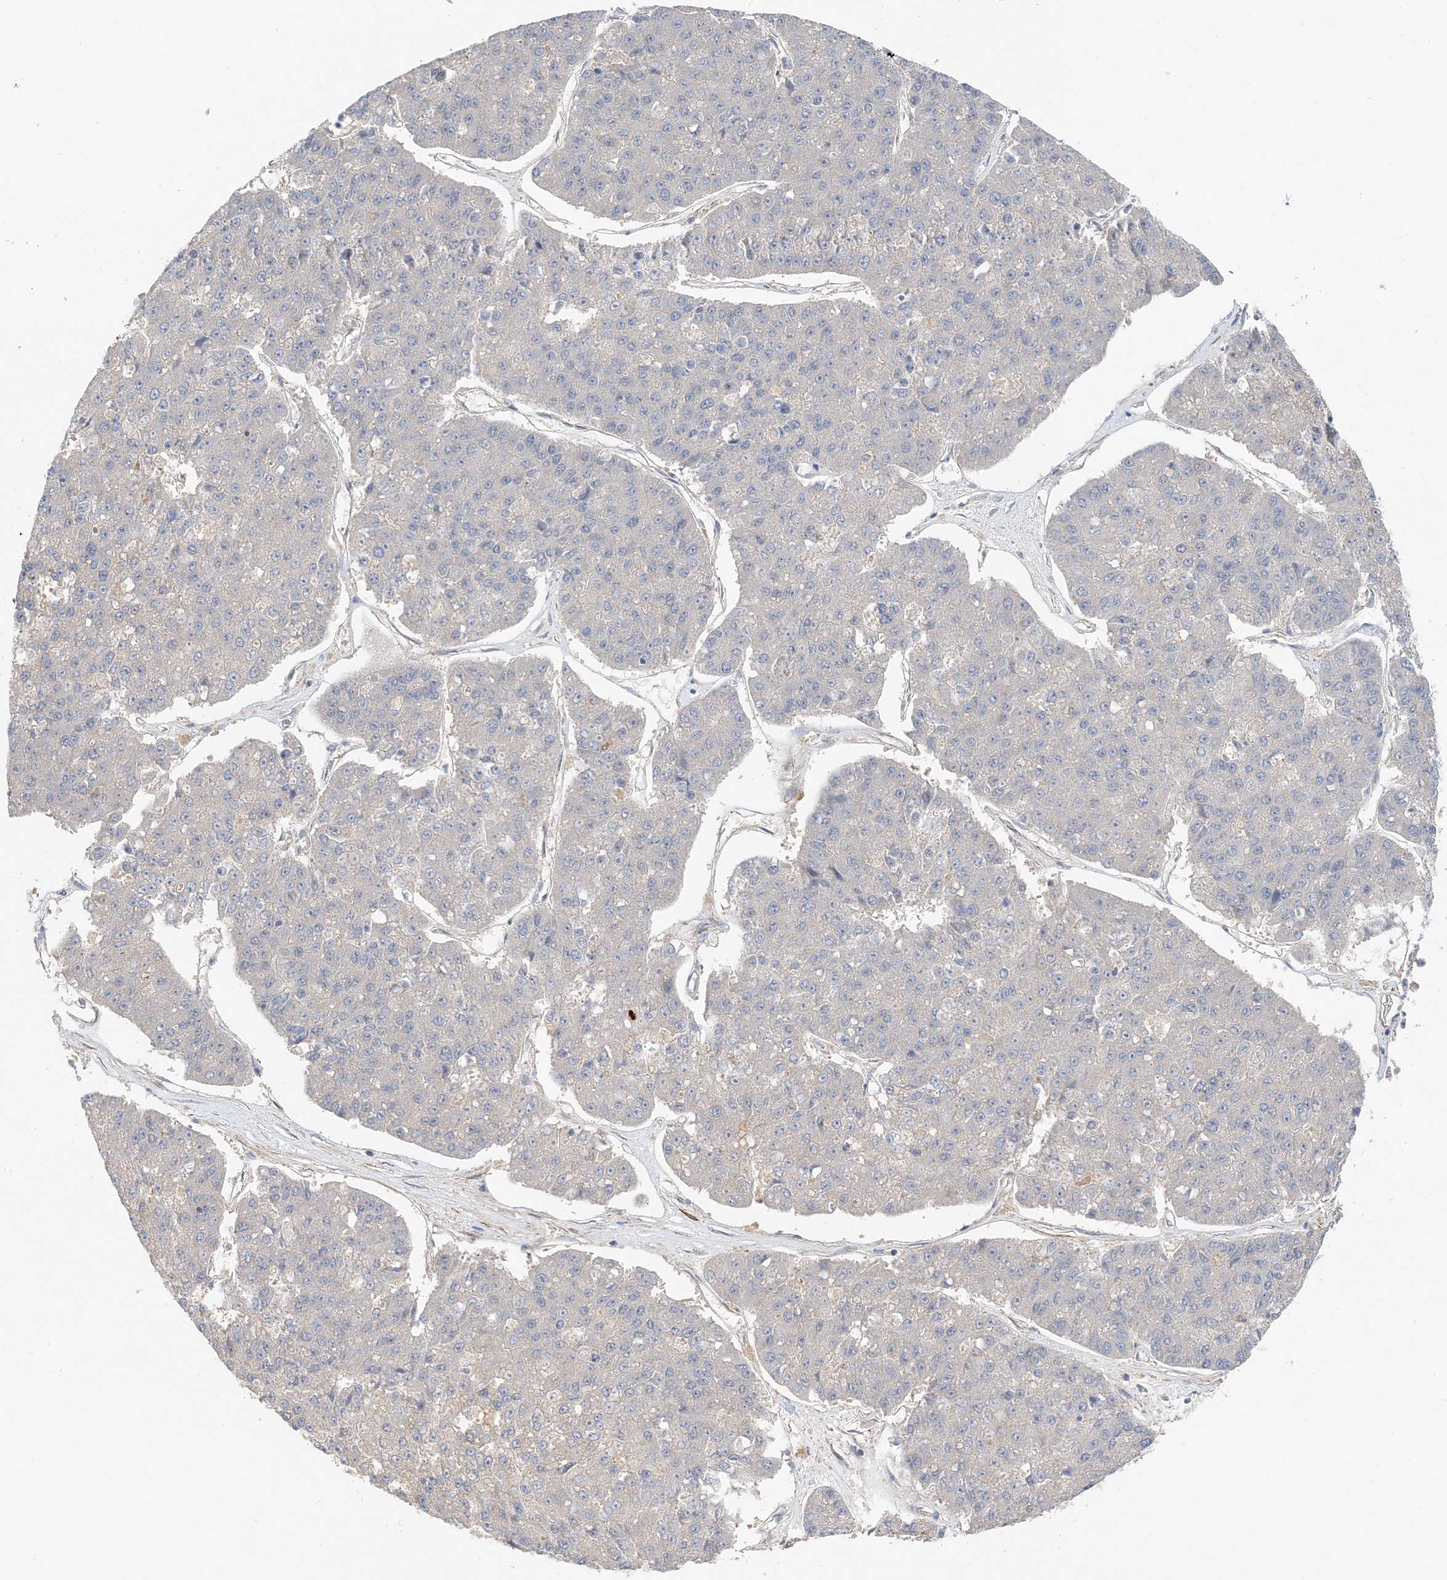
{"staining": {"intensity": "negative", "quantity": "none", "location": "none"}, "tissue": "pancreatic cancer", "cell_type": "Tumor cells", "image_type": "cancer", "snomed": [{"axis": "morphology", "description": "Adenocarcinoma, NOS"}, {"axis": "topography", "description": "Pancreas"}], "caption": "A micrograph of adenocarcinoma (pancreatic) stained for a protein exhibits no brown staining in tumor cells.", "gene": "KIFBP", "patient": {"sex": "male", "age": 50}}